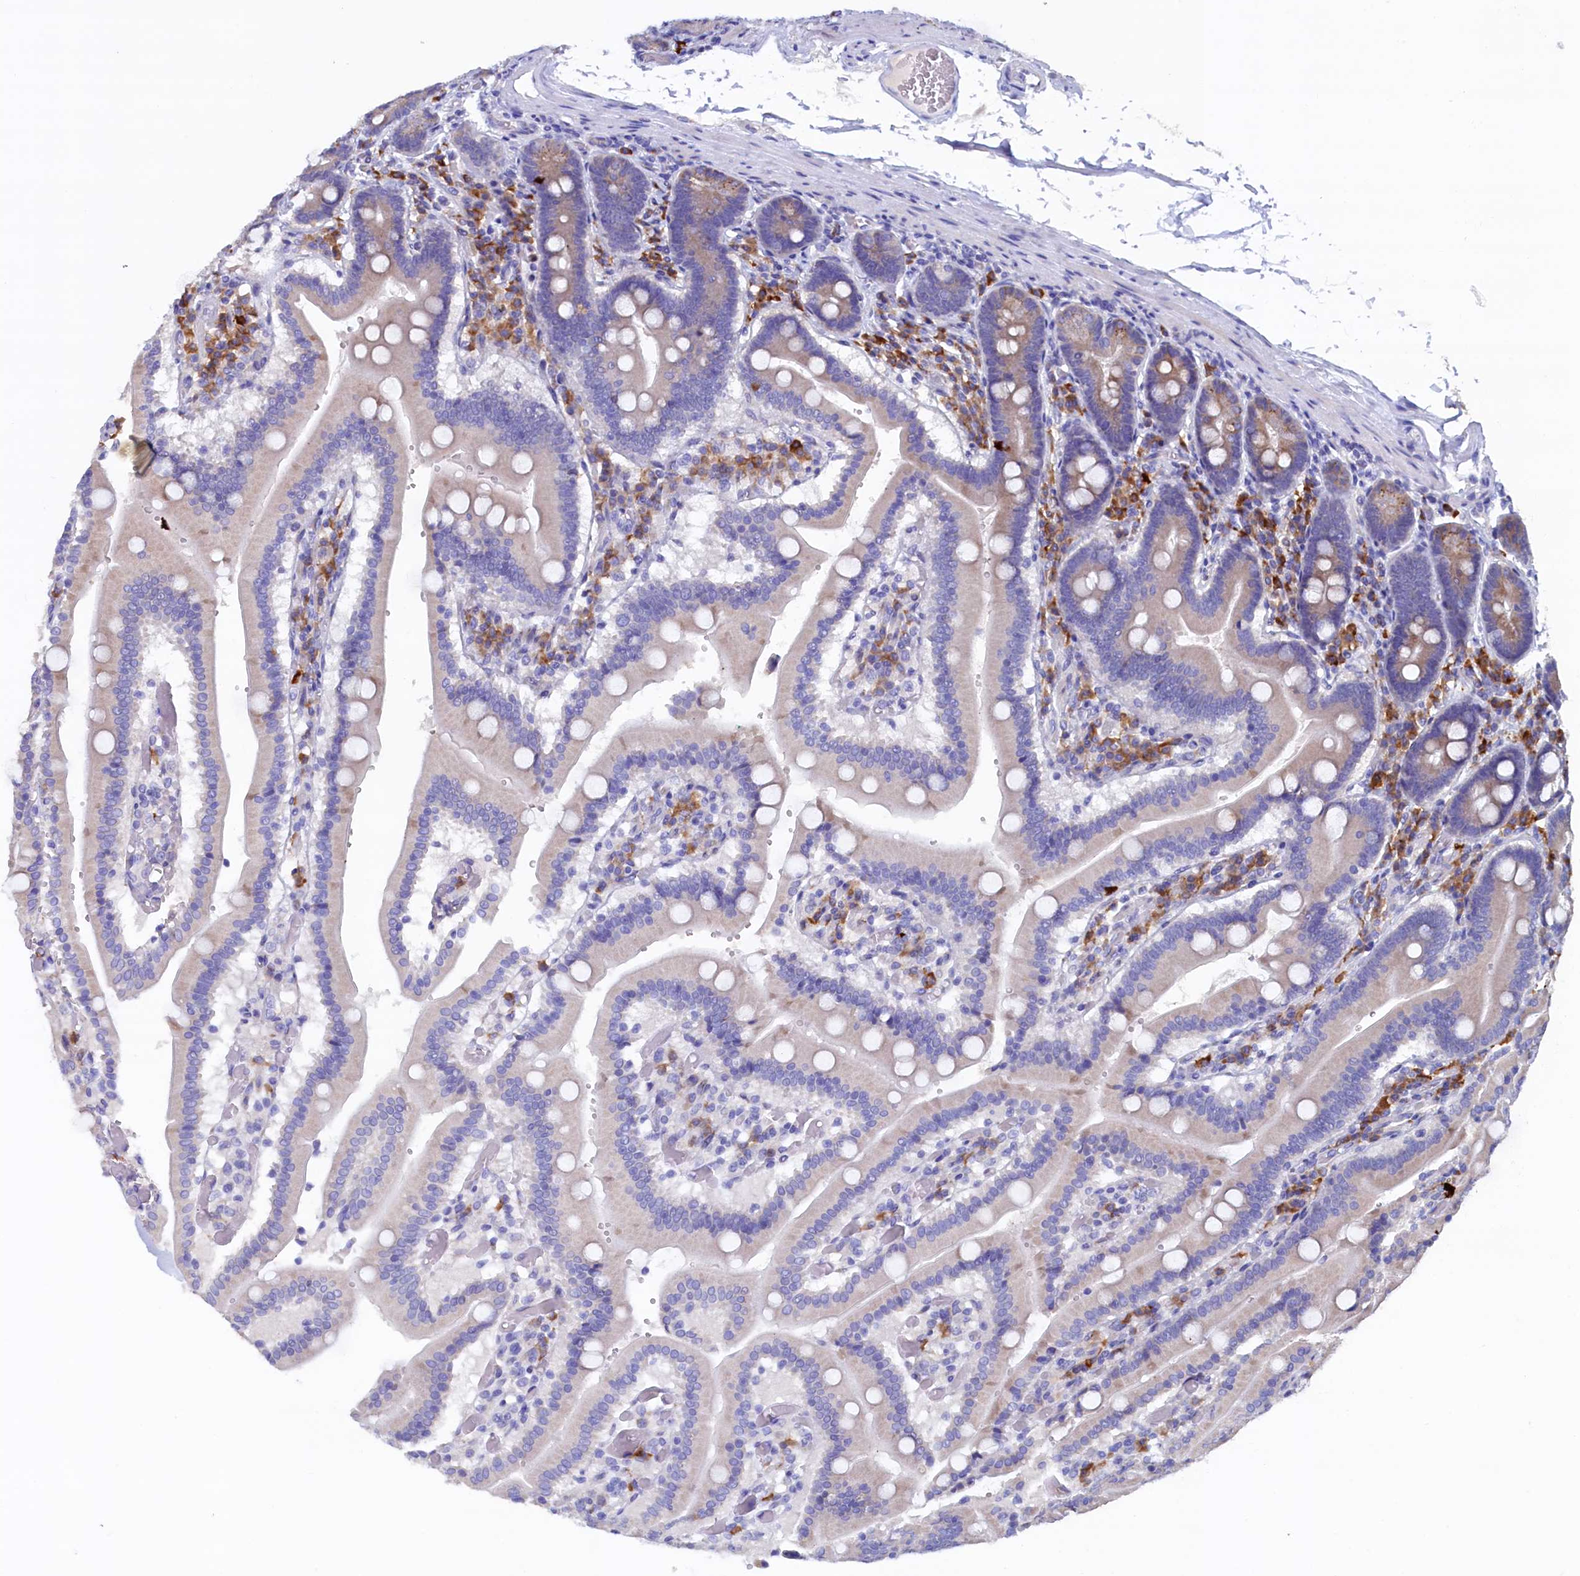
{"staining": {"intensity": "weak", "quantity": "25%-75%", "location": "cytoplasmic/membranous"}, "tissue": "duodenum", "cell_type": "Glandular cells", "image_type": "normal", "snomed": [{"axis": "morphology", "description": "Normal tissue, NOS"}, {"axis": "topography", "description": "Duodenum"}], "caption": "Brown immunohistochemical staining in normal human duodenum demonstrates weak cytoplasmic/membranous expression in approximately 25%-75% of glandular cells.", "gene": "CBLIF", "patient": {"sex": "female", "age": 62}}